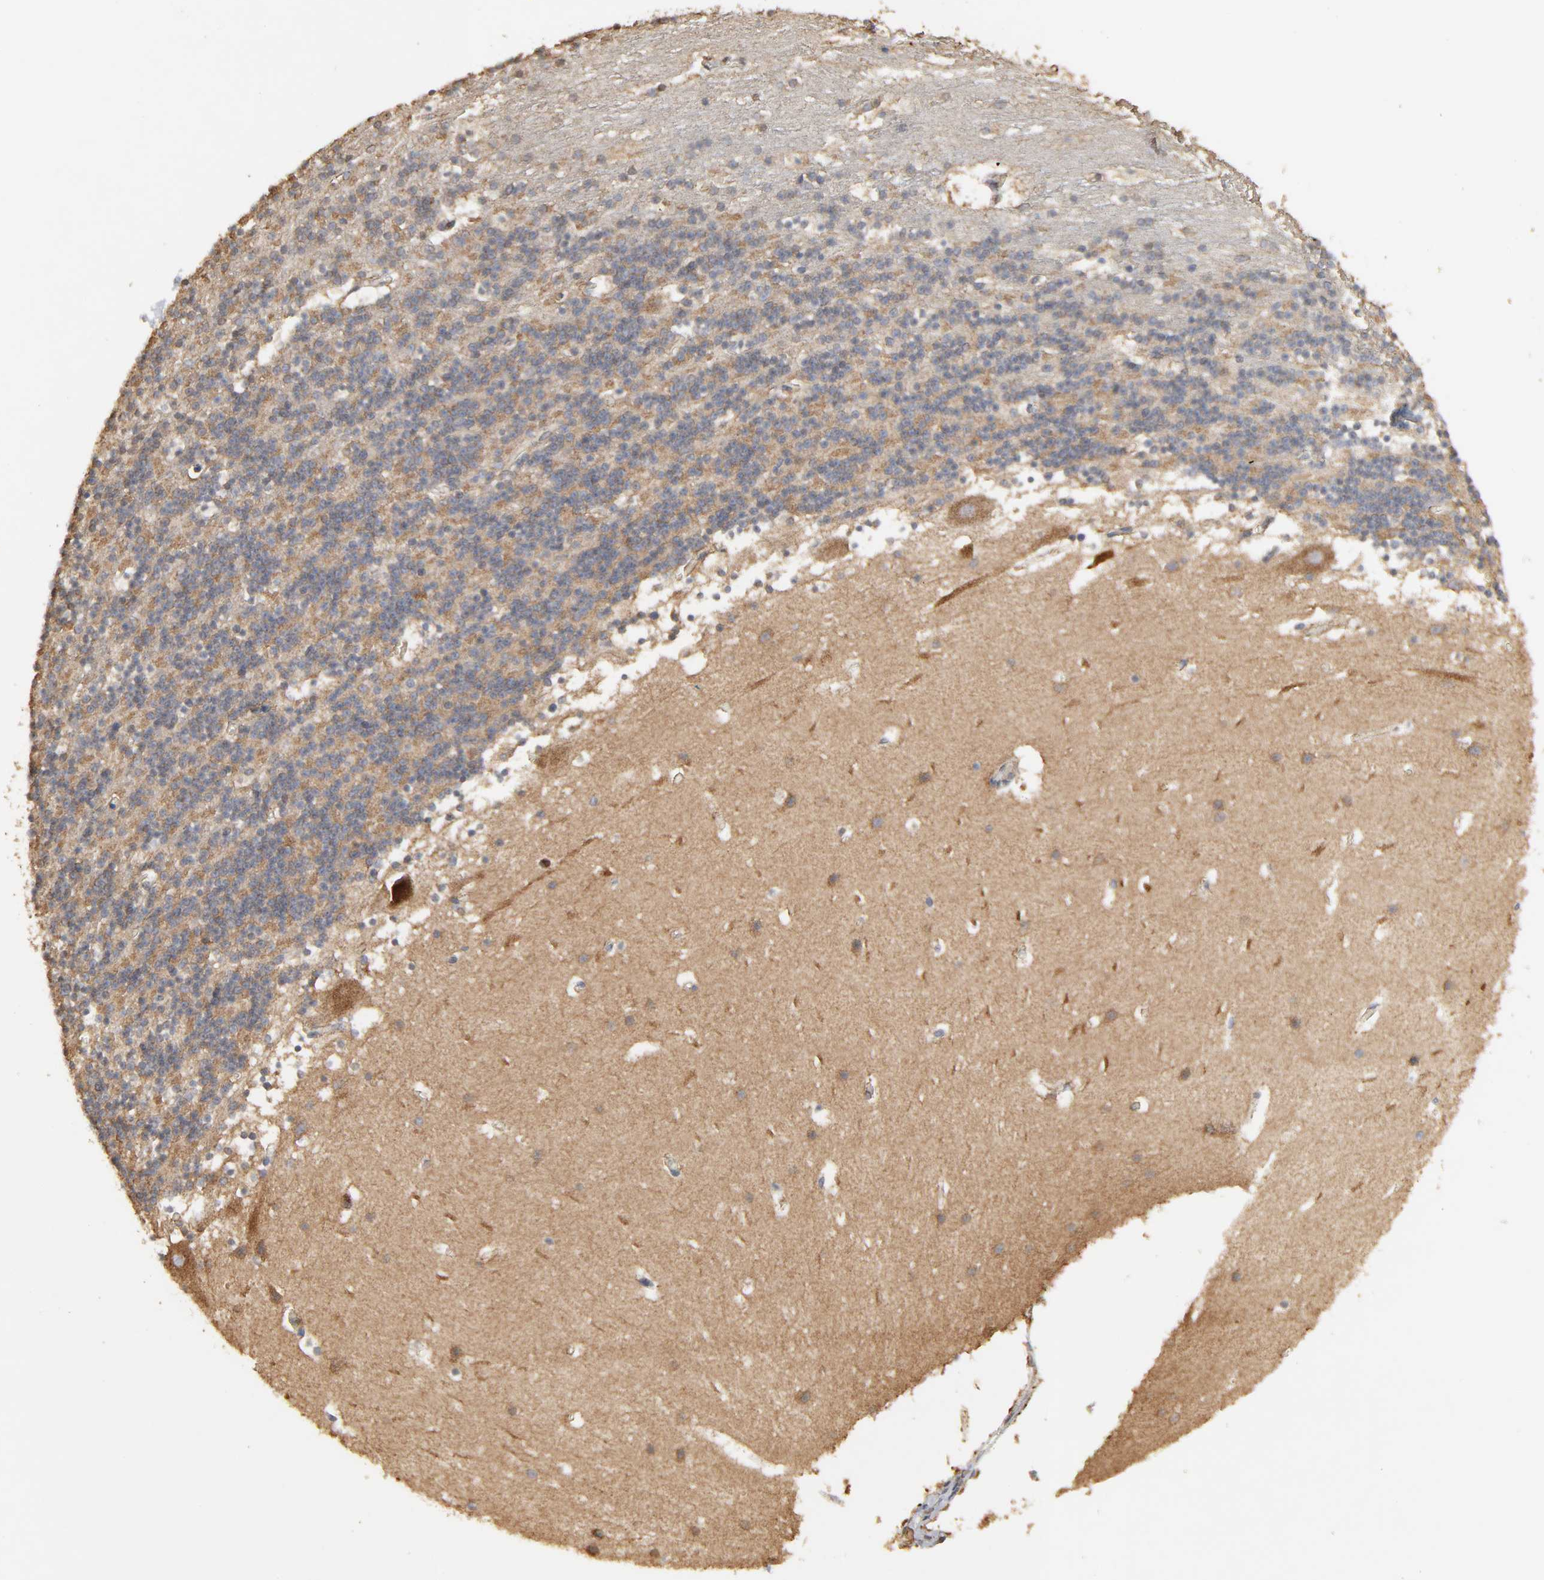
{"staining": {"intensity": "moderate", "quantity": ">75%", "location": "cytoplasmic/membranous"}, "tissue": "cerebellum", "cell_type": "Cells in granular layer", "image_type": "normal", "snomed": [{"axis": "morphology", "description": "Normal tissue, NOS"}, {"axis": "topography", "description": "Cerebellum"}], "caption": "A medium amount of moderate cytoplasmic/membranous expression is appreciated in about >75% of cells in granular layer in normal cerebellum. (Brightfield microscopy of DAB IHC at high magnification).", "gene": "POR", "patient": {"sex": "male", "age": 45}}